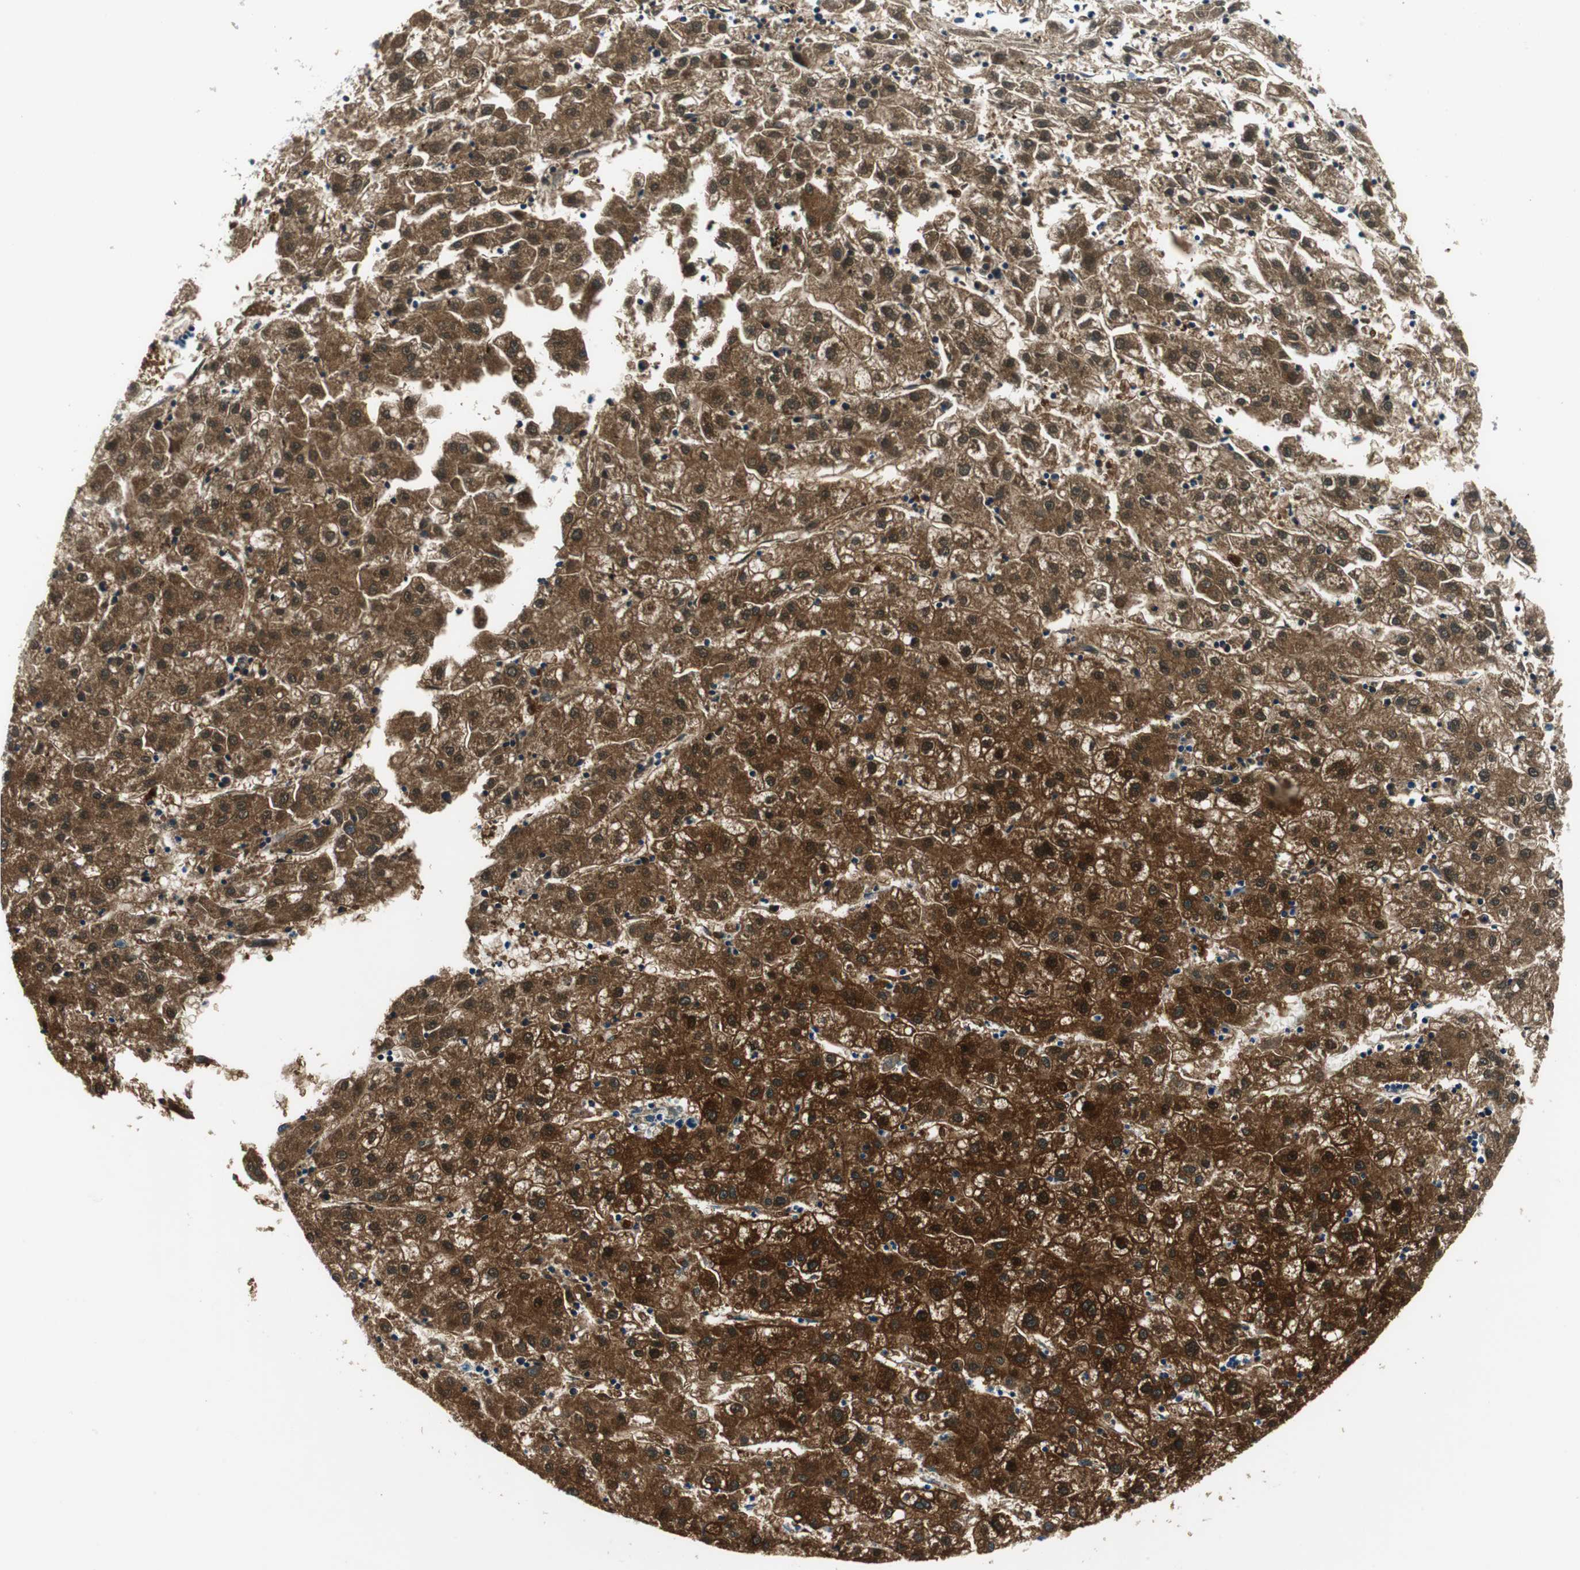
{"staining": {"intensity": "strong", "quantity": ">75%", "location": "cytoplasmic/membranous"}, "tissue": "liver cancer", "cell_type": "Tumor cells", "image_type": "cancer", "snomed": [{"axis": "morphology", "description": "Carcinoma, Hepatocellular, NOS"}, {"axis": "topography", "description": "Liver"}], "caption": "Immunohistochemistry (IHC) staining of liver hepatocellular carcinoma, which exhibits high levels of strong cytoplasmic/membranous positivity in about >75% of tumor cells indicating strong cytoplasmic/membranous protein positivity. The staining was performed using DAB (brown) for protein detection and nuclei were counterstained in hematoxylin (blue).", "gene": "ME1", "patient": {"sex": "male", "age": 72}}